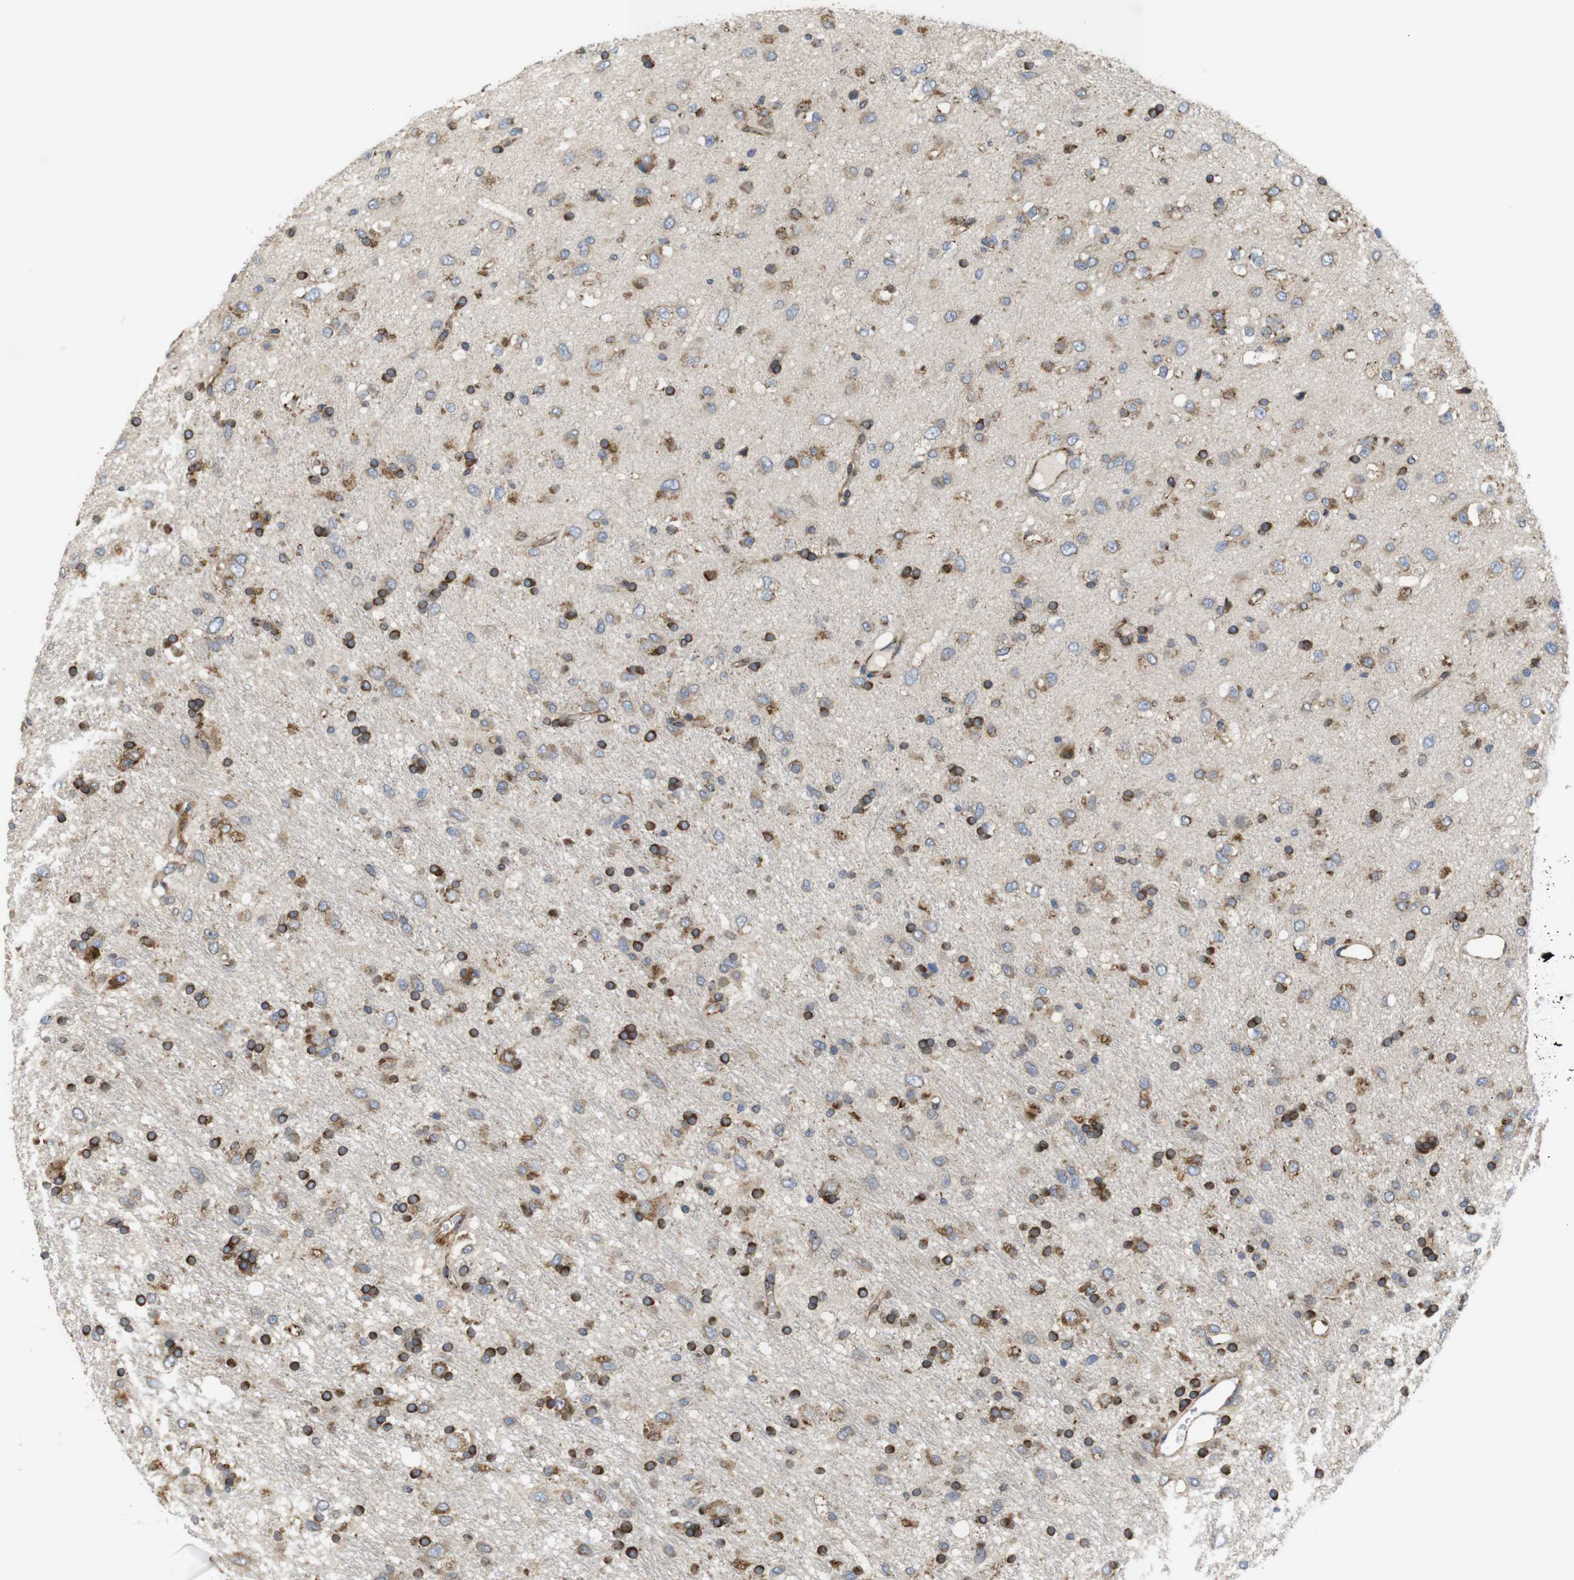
{"staining": {"intensity": "moderate", "quantity": ">75%", "location": "cytoplasmic/membranous"}, "tissue": "glioma", "cell_type": "Tumor cells", "image_type": "cancer", "snomed": [{"axis": "morphology", "description": "Glioma, malignant, Low grade"}, {"axis": "topography", "description": "Brain"}], "caption": "A histopathology image showing moderate cytoplasmic/membranous staining in about >75% of tumor cells in glioma, as visualized by brown immunohistochemical staining.", "gene": "PCNX2", "patient": {"sex": "male", "age": 77}}